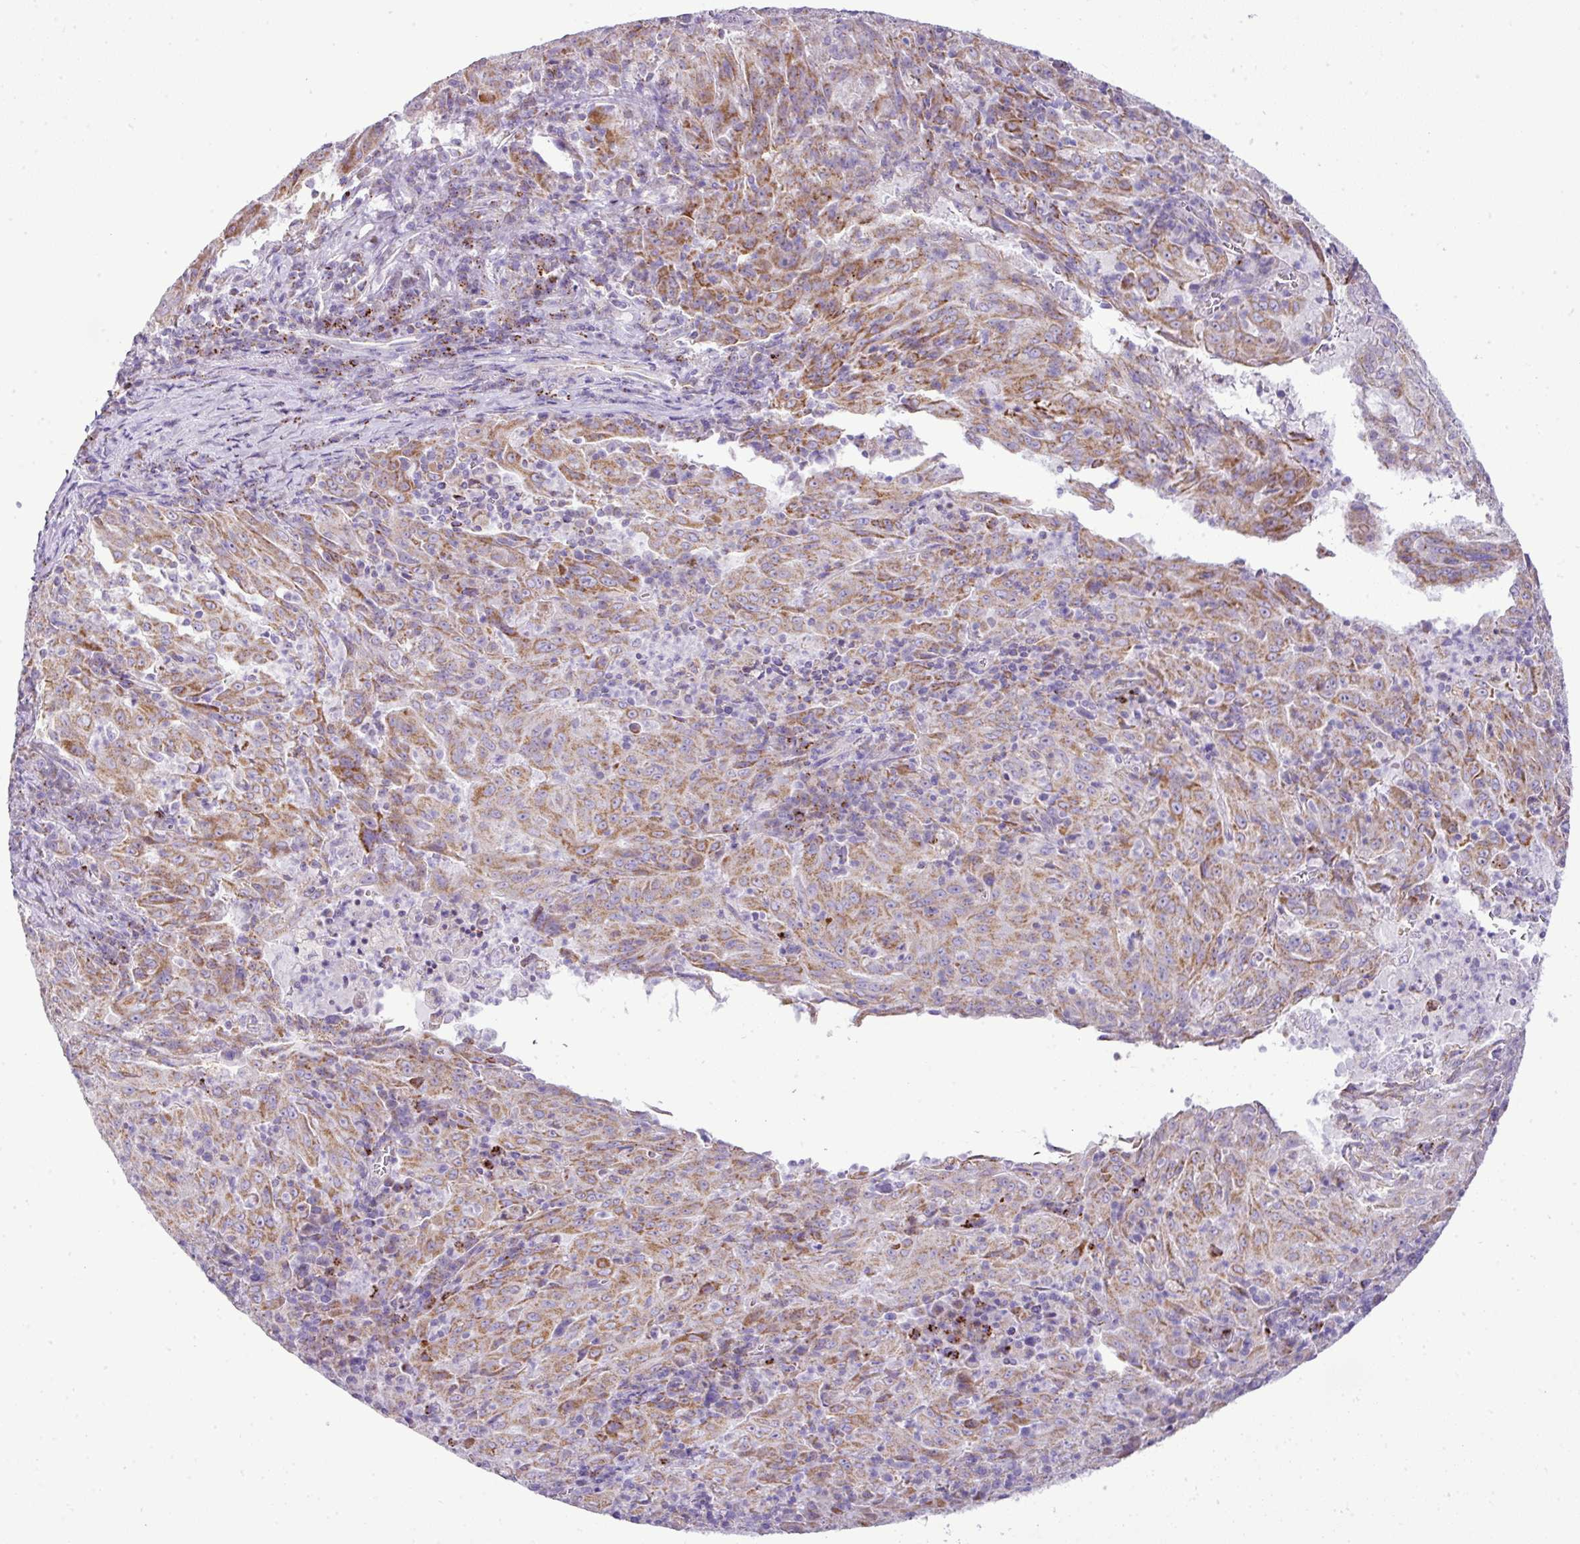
{"staining": {"intensity": "moderate", "quantity": ">75%", "location": "cytoplasmic/membranous"}, "tissue": "pancreatic cancer", "cell_type": "Tumor cells", "image_type": "cancer", "snomed": [{"axis": "morphology", "description": "Adenocarcinoma, NOS"}, {"axis": "topography", "description": "Pancreas"}], "caption": "Protein positivity by immunohistochemistry shows moderate cytoplasmic/membranous positivity in about >75% of tumor cells in pancreatic cancer (adenocarcinoma). (Stains: DAB (3,3'-diaminobenzidine) in brown, nuclei in blue, Microscopy: brightfield microscopy at high magnification).", "gene": "PGAP4", "patient": {"sex": "male", "age": 63}}